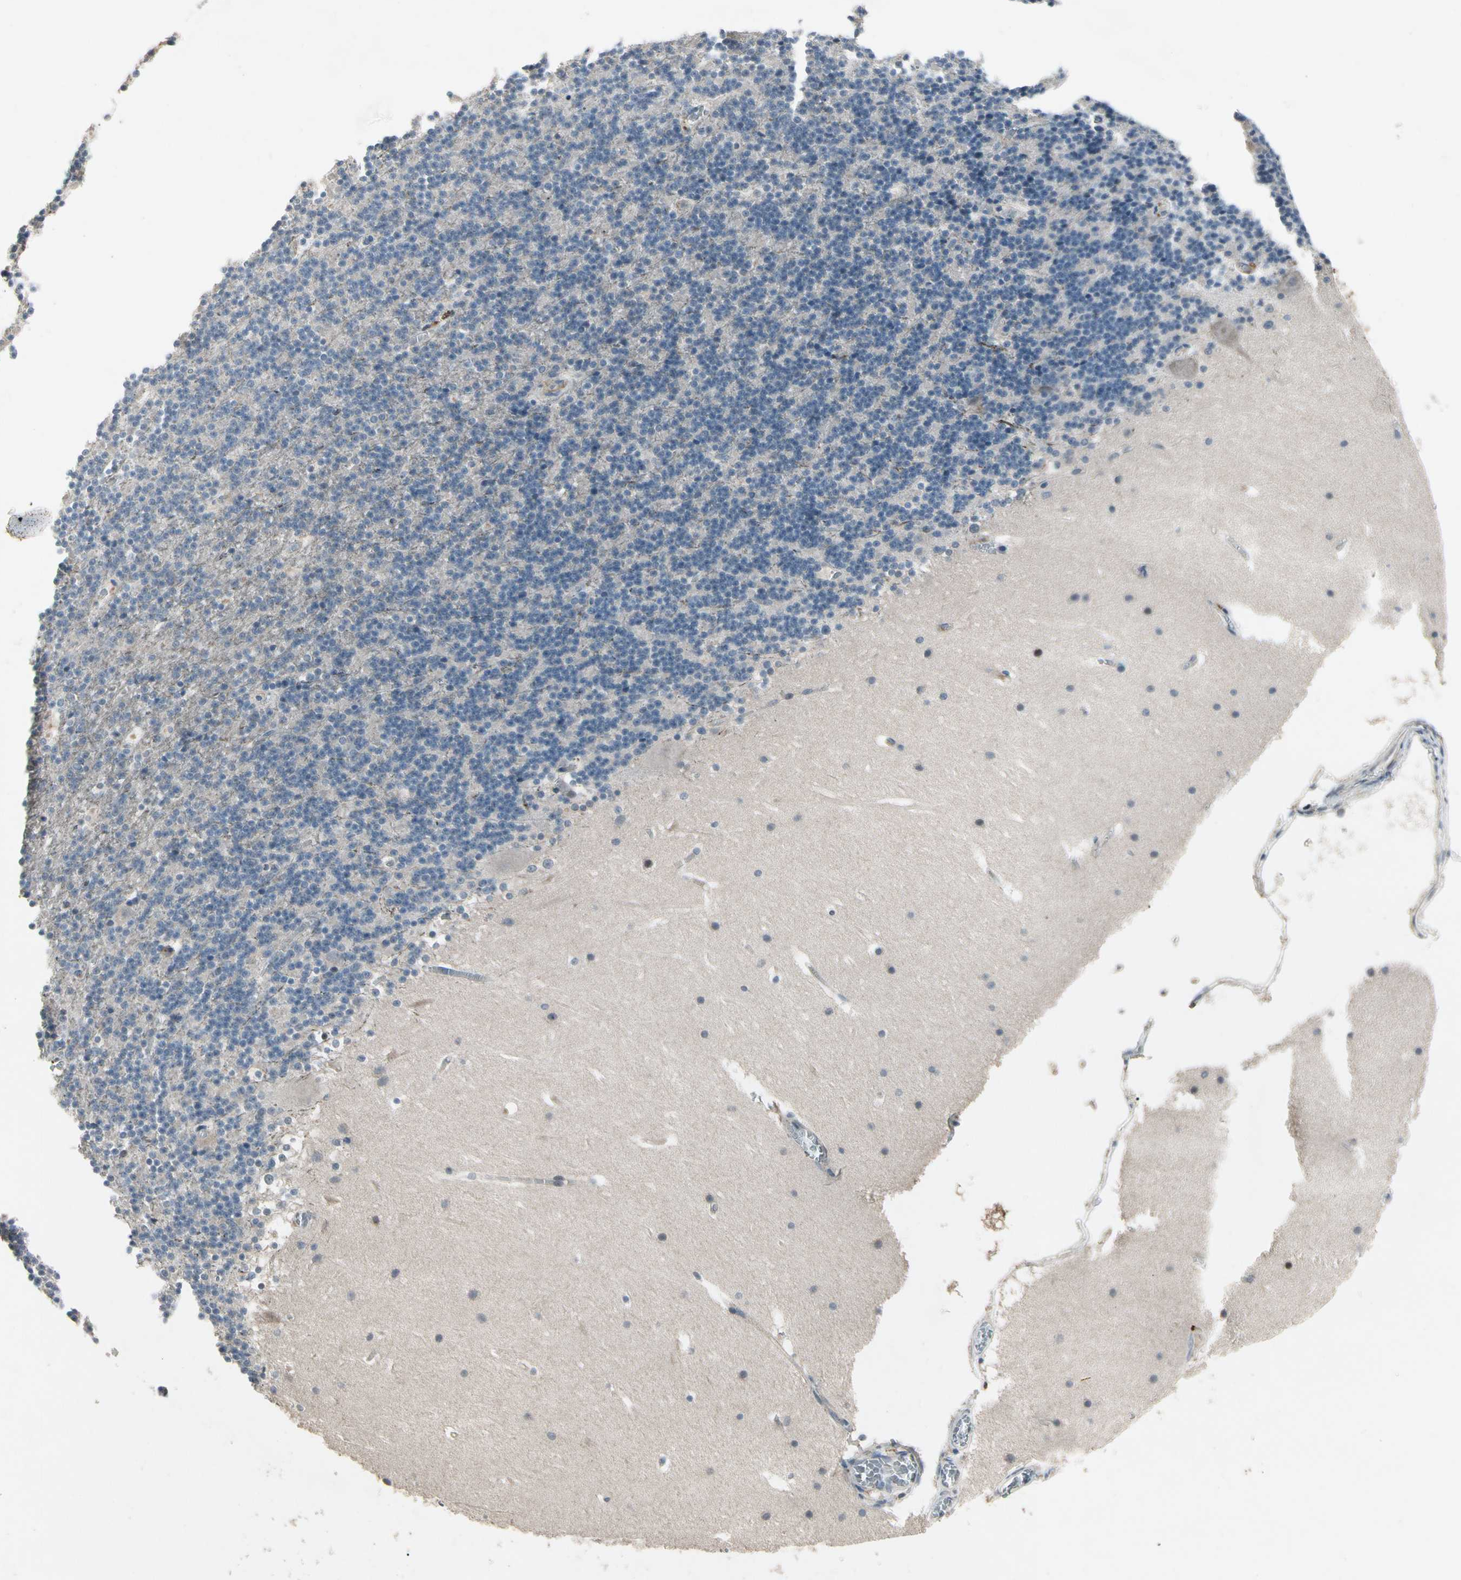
{"staining": {"intensity": "moderate", "quantity": "<25%", "location": "cytoplasmic/membranous"}, "tissue": "cerebellum", "cell_type": "Cells in granular layer", "image_type": "normal", "snomed": [{"axis": "morphology", "description": "Normal tissue, NOS"}, {"axis": "topography", "description": "Cerebellum"}], "caption": "Immunohistochemistry image of normal cerebellum: cerebellum stained using immunohistochemistry (IHC) reveals low levels of moderate protein expression localized specifically in the cytoplasmic/membranous of cells in granular layer, appearing as a cytoplasmic/membranous brown color.", "gene": "NMI", "patient": {"sex": "male", "age": 45}}